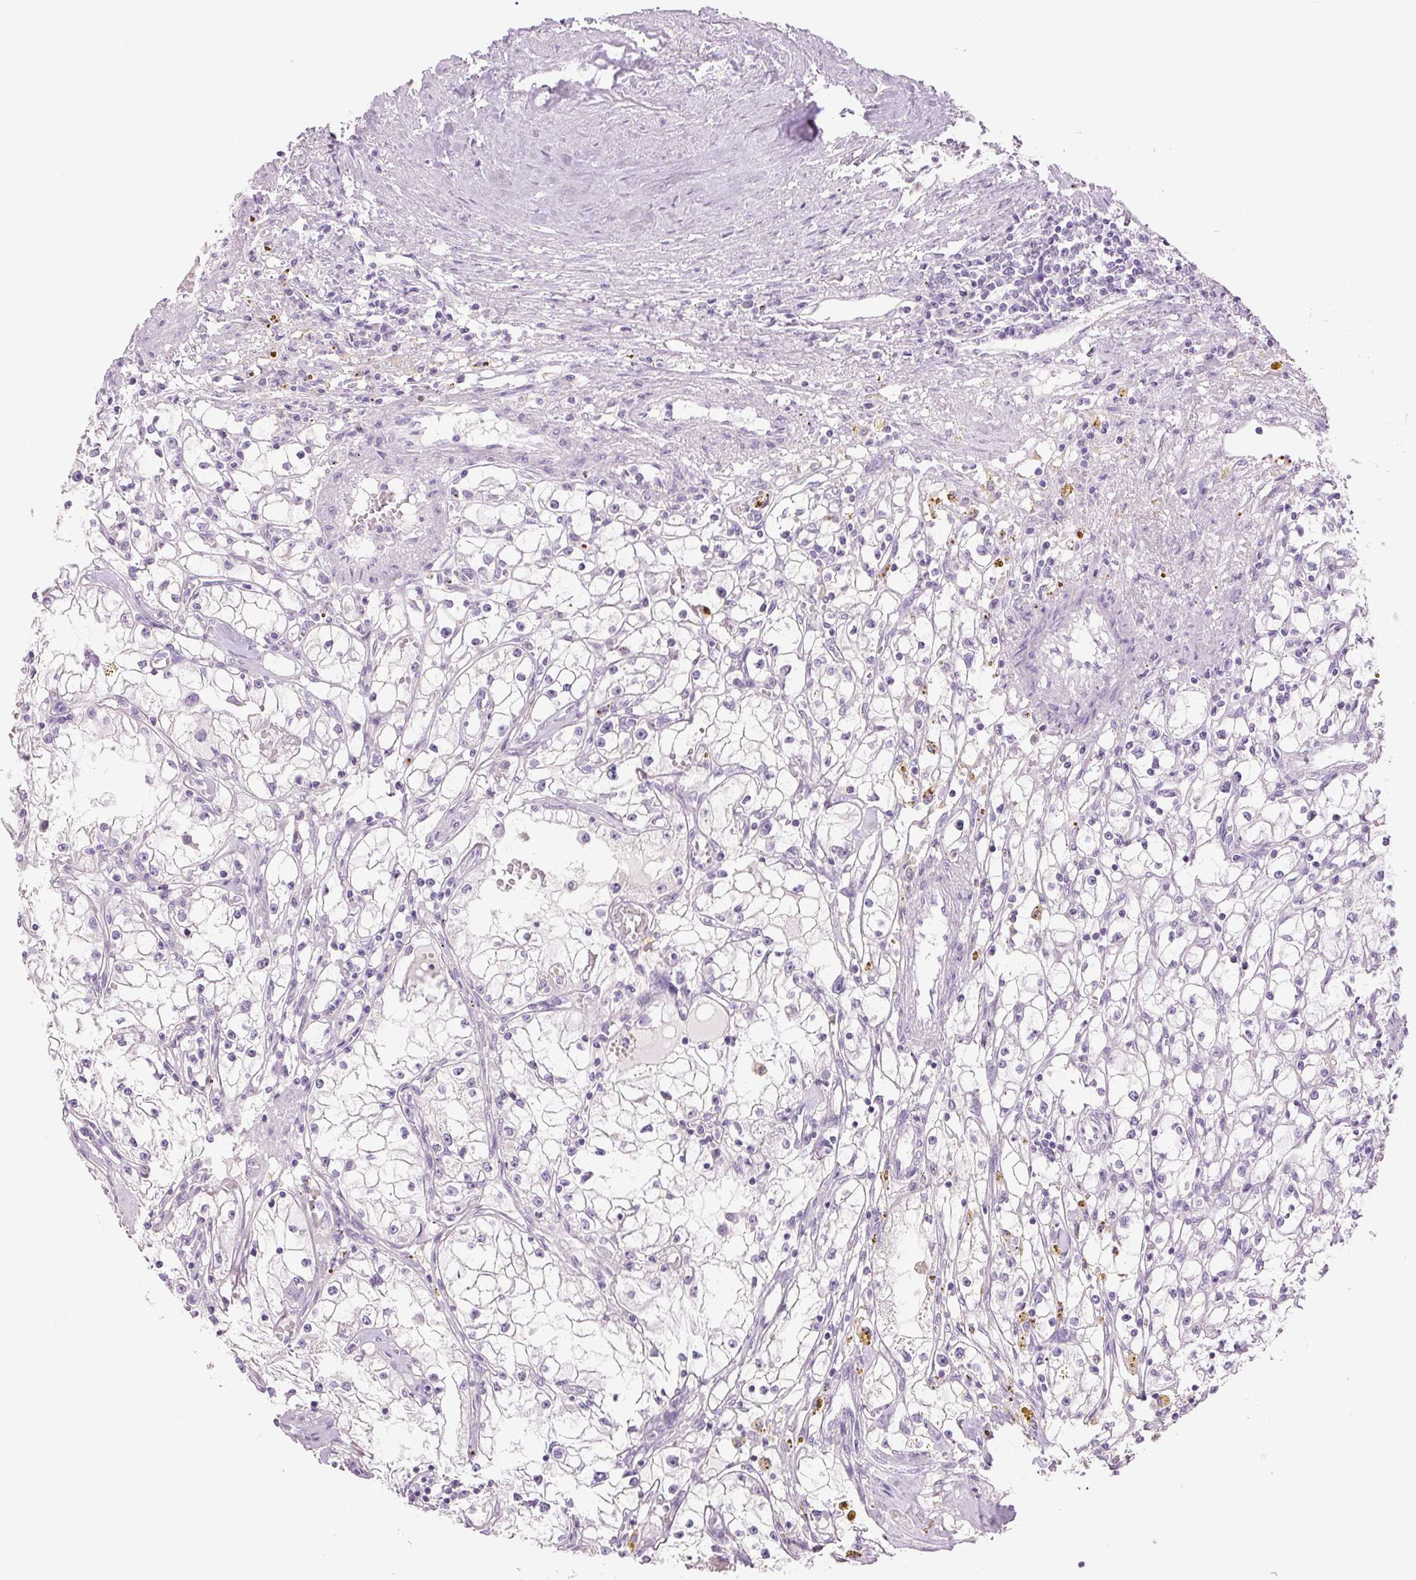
{"staining": {"intensity": "negative", "quantity": "none", "location": "none"}, "tissue": "renal cancer", "cell_type": "Tumor cells", "image_type": "cancer", "snomed": [{"axis": "morphology", "description": "Adenocarcinoma, NOS"}, {"axis": "topography", "description": "Kidney"}], "caption": "Protein analysis of renal adenocarcinoma demonstrates no significant positivity in tumor cells.", "gene": "SIX1", "patient": {"sex": "male", "age": 56}}